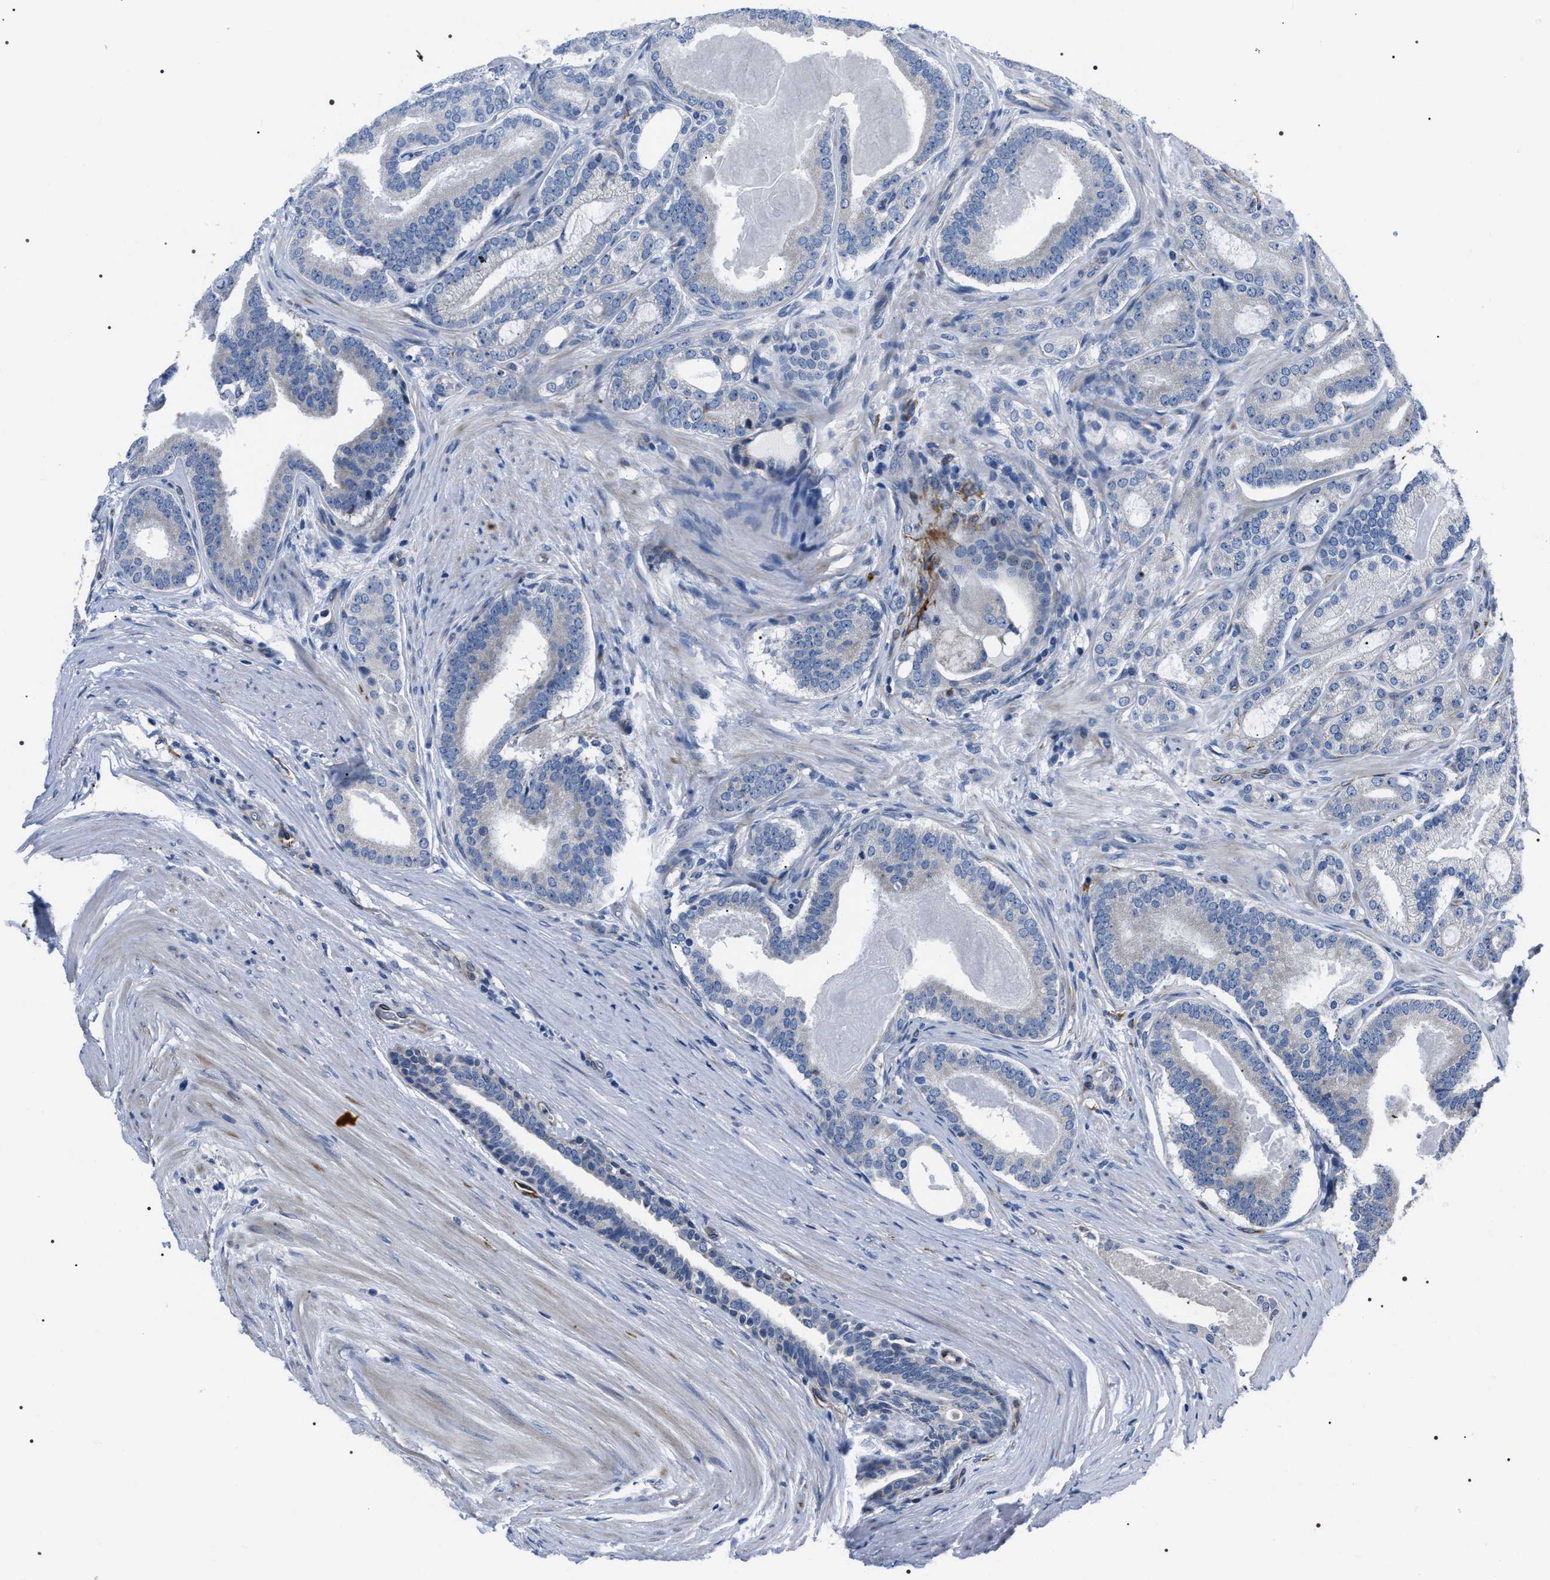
{"staining": {"intensity": "negative", "quantity": "none", "location": "none"}, "tissue": "prostate cancer", "cell_type": "Tumor cells", "image_type": "cancer", "snomed": [{"axis": "morphology", "description": "Adenocarcinoma, High grade"}, {"axis": "topography", "description": "Prostate"}], "caption": "An immunohistochemistry image of prostate adenocarcinoma (high-grade) is shown. There is no staining in tumor cells of prostate adenocarcinoma (high-grade).", "gene": "PKD1L1", "patient": {"sex": "male", "age": 60}}